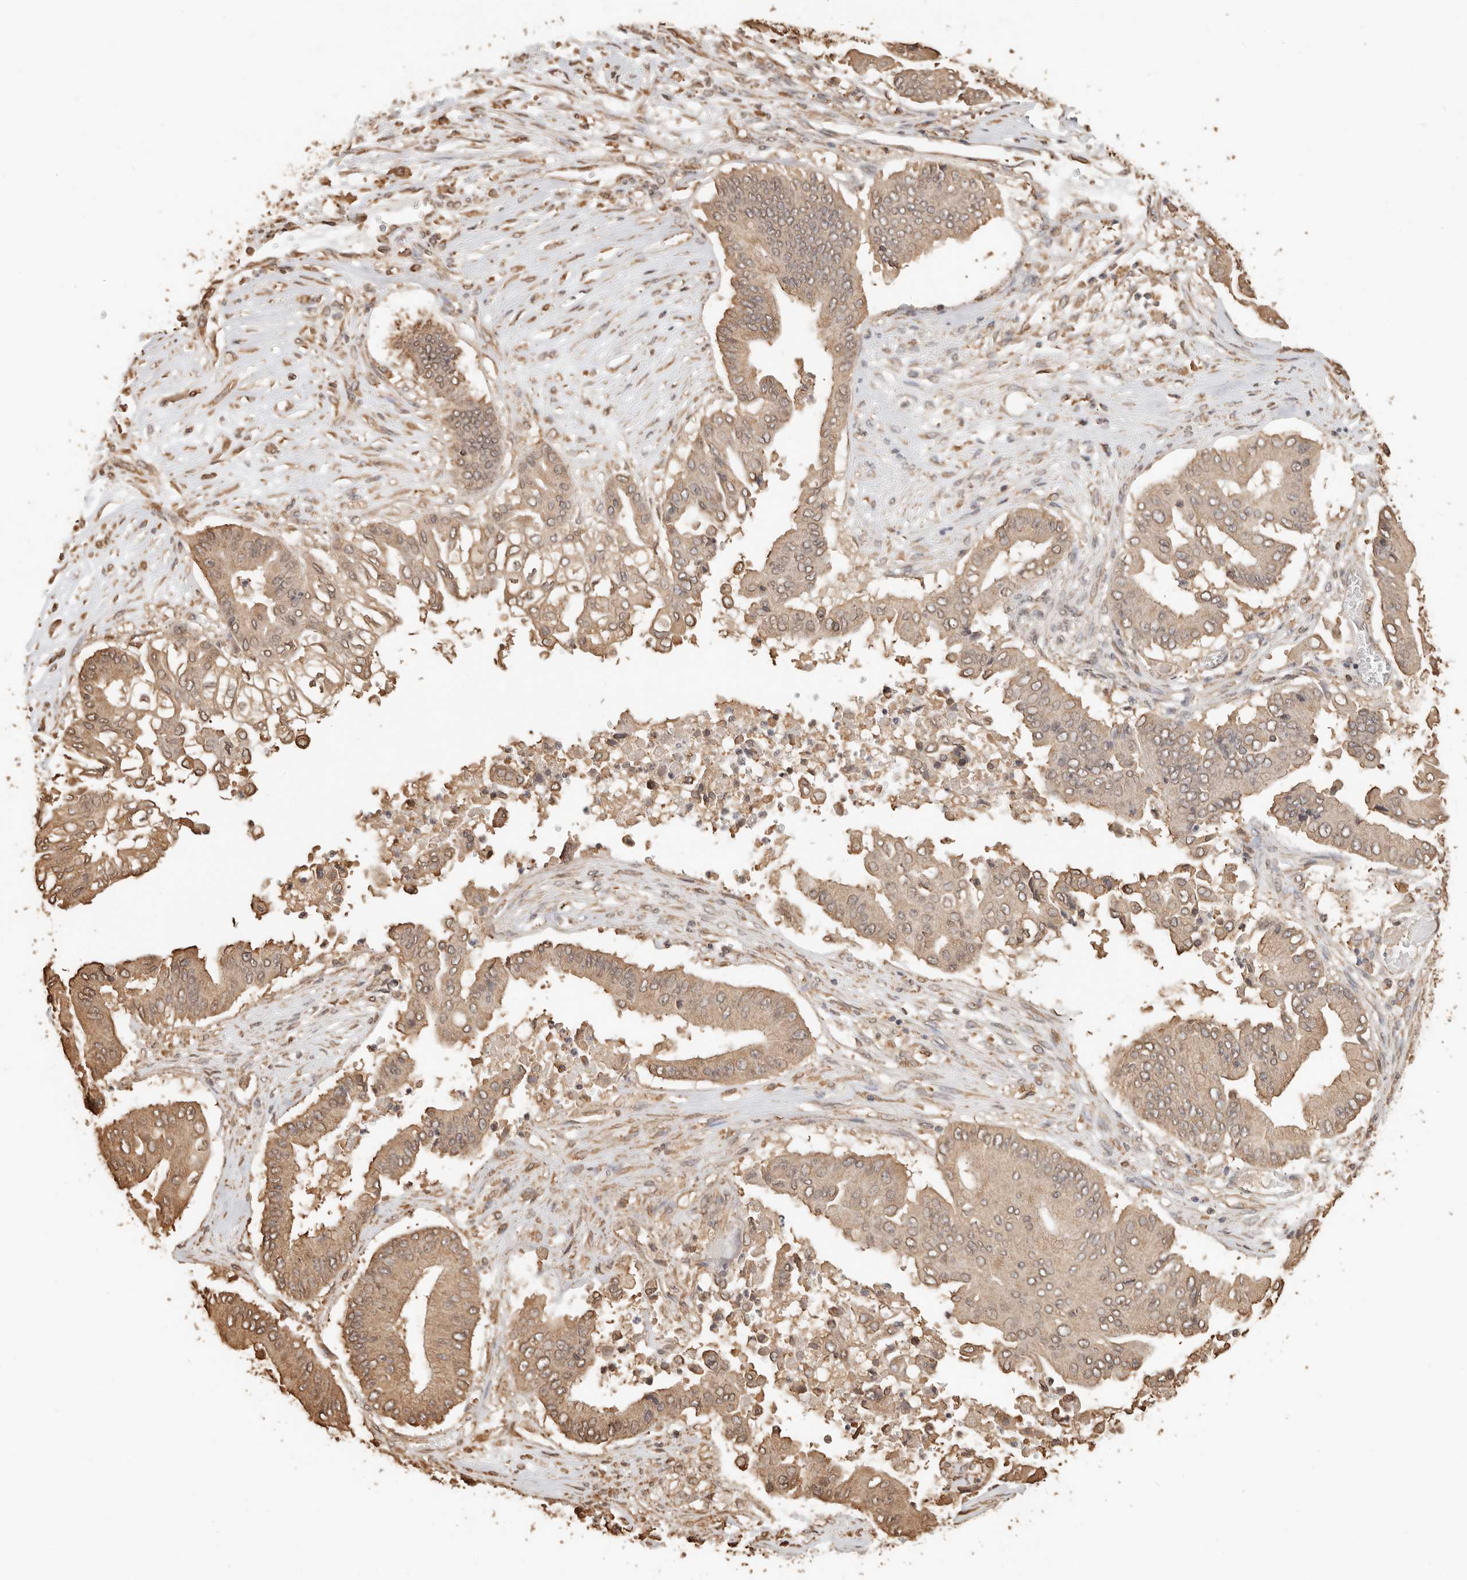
{"staining": {"intensity": "moderate", "quantity": ">75%", "location": "cytoplasmic/membranous"}, "tissue": "pancreatic cancer", "cell_type": "Tumor cells", "image_type": "cancer", "snomed": [{"axis": "morphology", "description": "Adenocarcinoma, NOS"}, {"axis": "topography", "description": "Pancreas"}], "caption": "Immunohistochemistry (IHC) staining of adenocarcinoma (pancreatic), which demonstrates medium levels of moderate cytoplasmic/membranous expression in approximately >75% of tumor cells indicating moderate cytoplasmic/membranous protein positivity. The staining was performed using DAB (3,3'-diaminobenzidine) (brown) for protein detection and nuclei were counterstained in hematoxylin (blue).", "gene": "ARHGEF10L", "patient": {"sex": "female", "age": 77}}